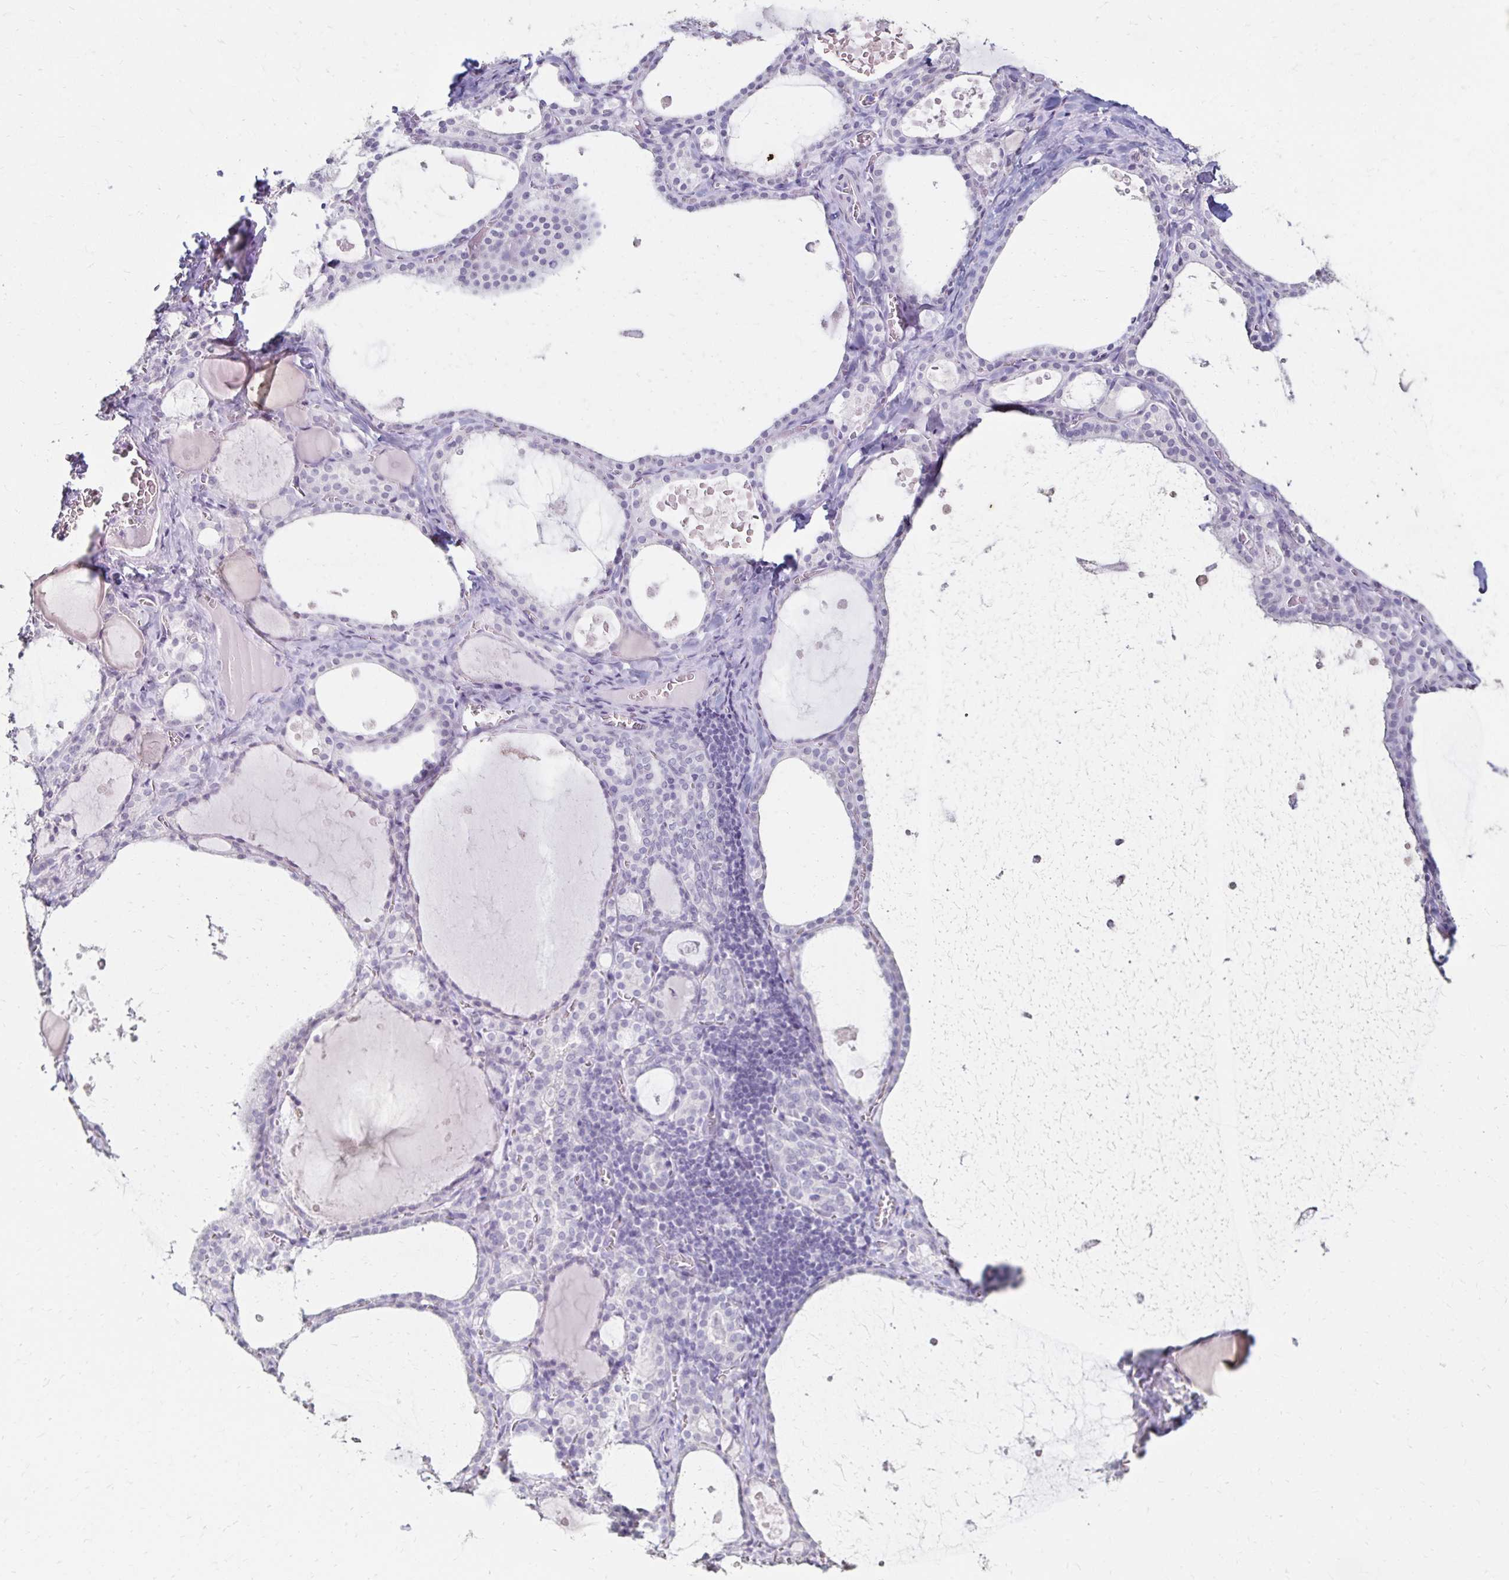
{"staining": {"intensity": "negative", "quantity": "none", "location": "none"}, "tissue": "thyroid gland", "cell_type": "Glandular cells", "image_type": "normal", "snomed": [{"axis": "morphology", "description": "Normal tissue, NOS"}, {"axis": "topography", "description": "Thyroid gland"}], "caption": "This is an IHC micrograph of unremarkable human thyroid gland. There is no staining in glandular cells.", "gene": "TOMM34", "patient": {"sex": "male", "age": 56}}